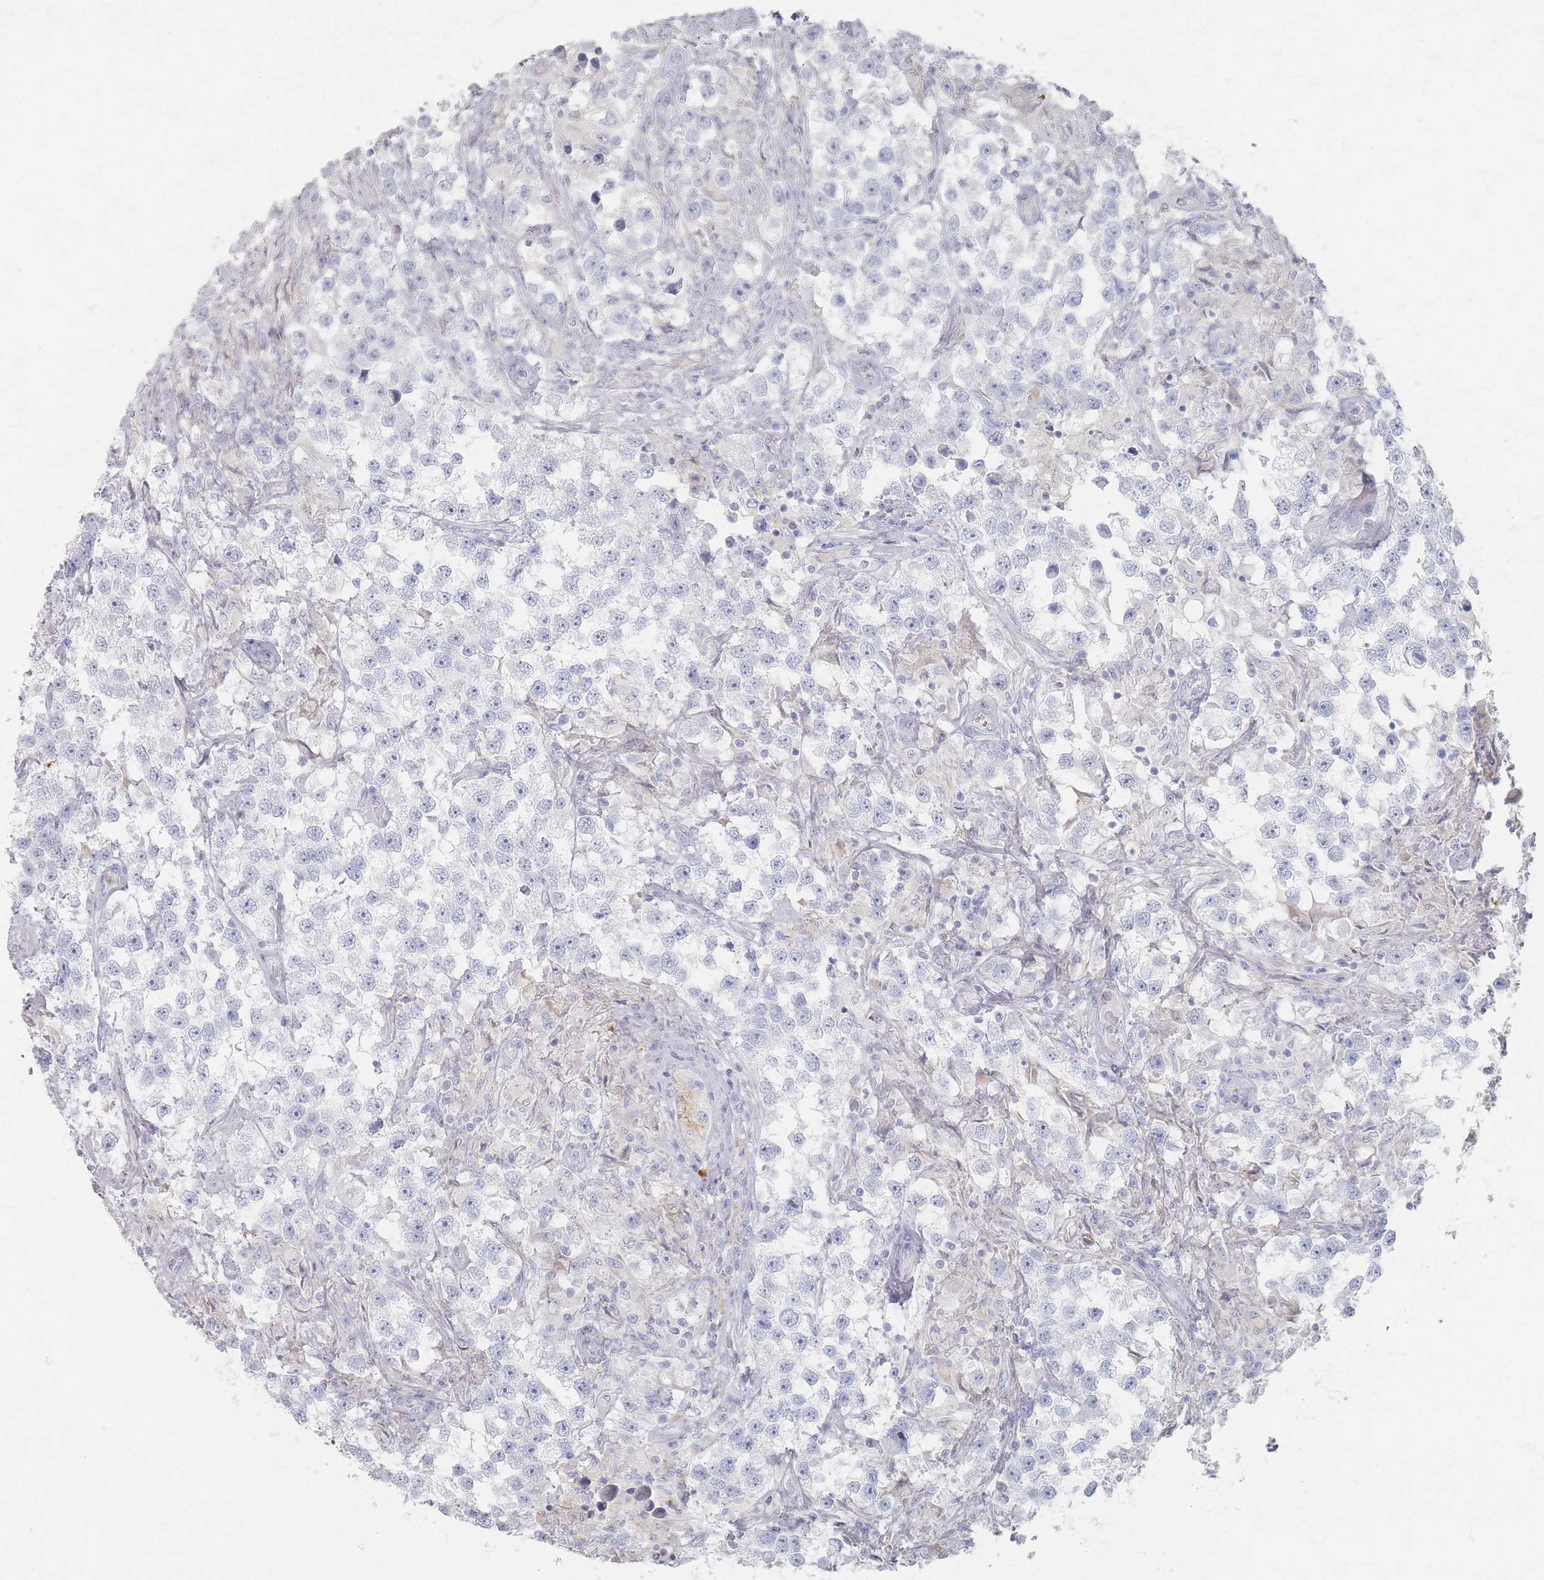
{"staining": {"intensity": "negative", "quantity": "none", "location": "none"}, "tissue": "testis cancer", "cell_type": "Tumor cells", "image_type": "cancer", "snomed": [{"axis": "morphology", "description": "Seminoma, NOS"}, {"axis": "topography", "description": "Testis"}], "caption": "IHC of human testis seminoma displays no positivity in tumor cells. (DAB immunohistochemistry, high magnification).", "gene": "SLC2A11", "patient": {"sex": "male", "age": 46}}